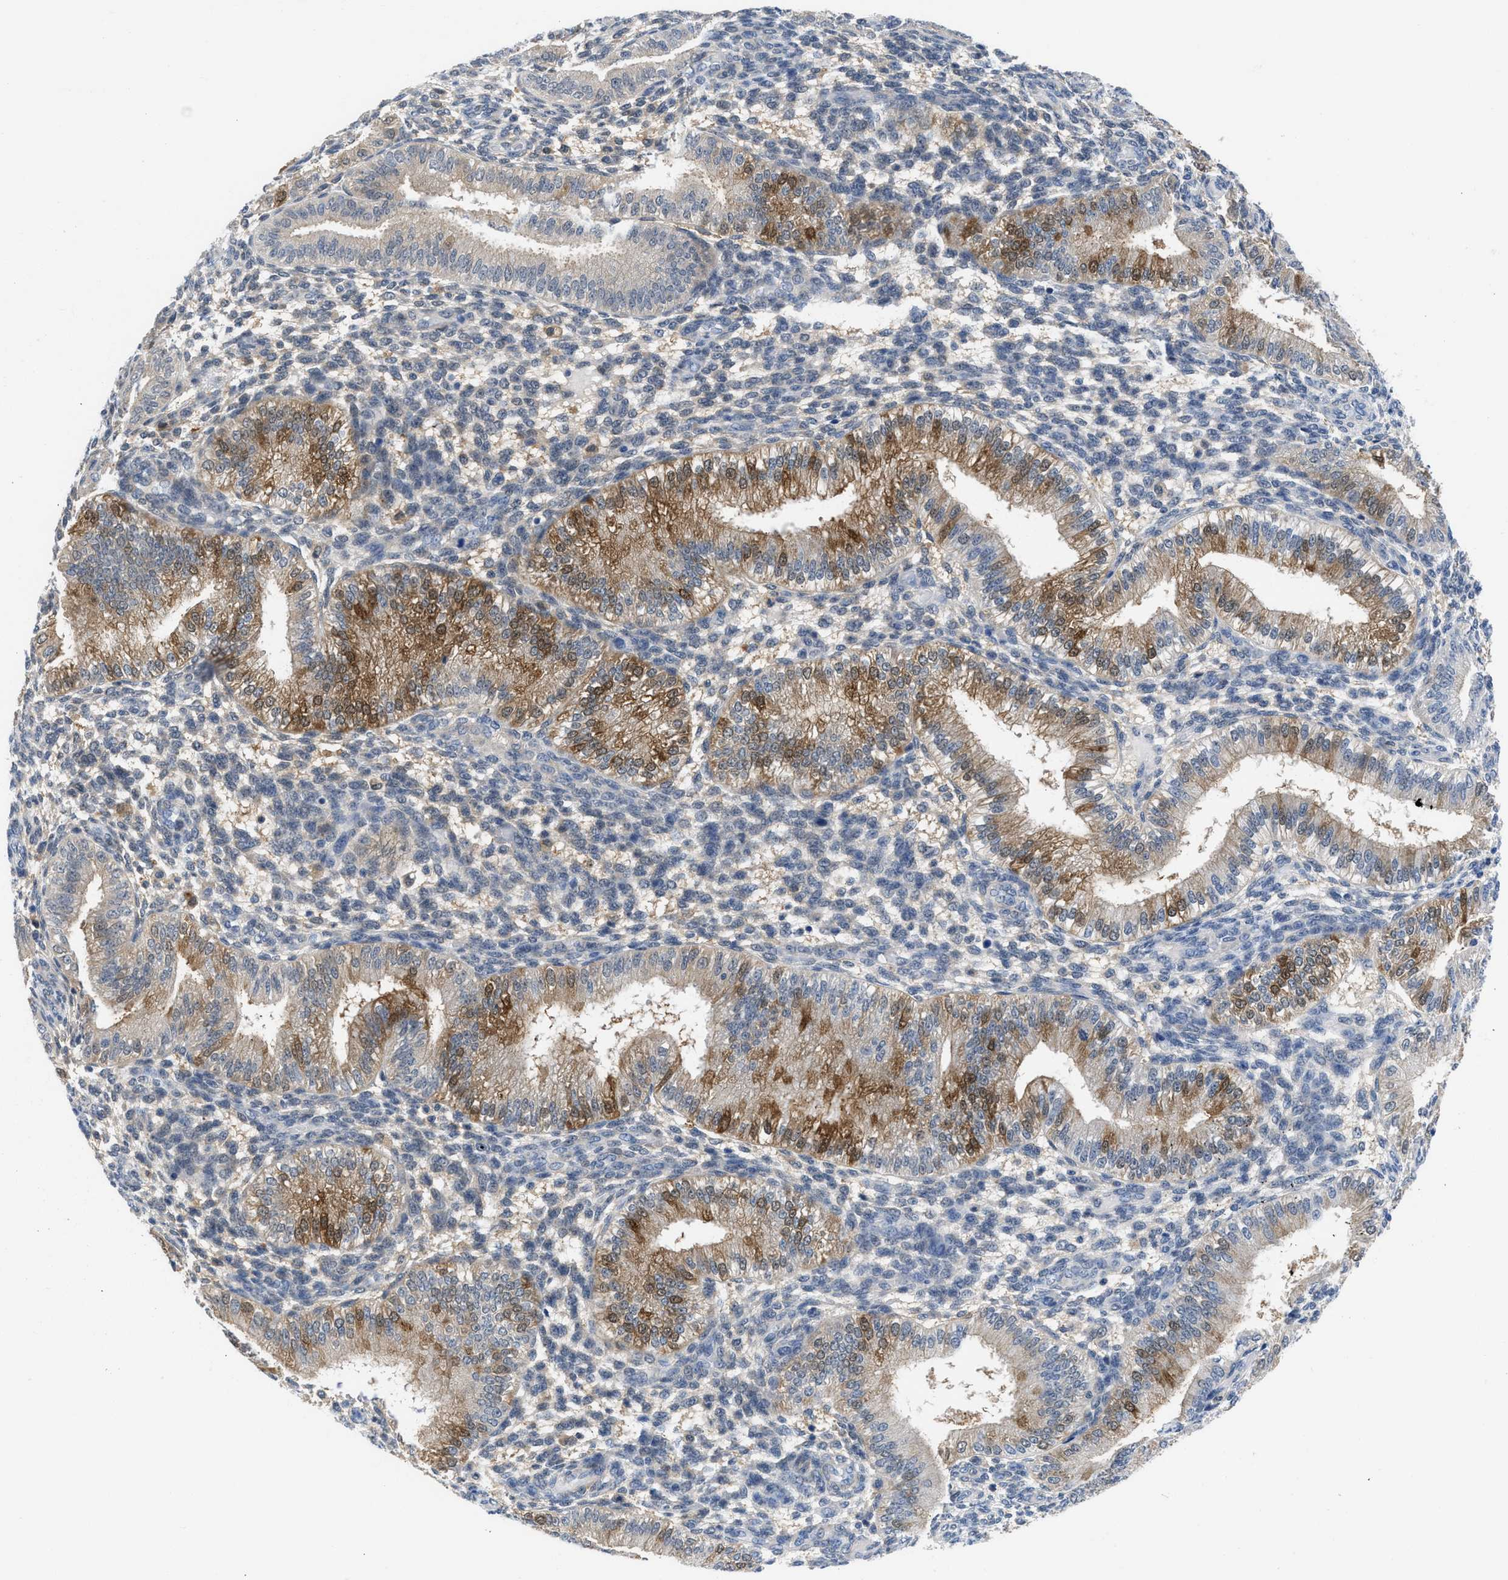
{"staining": {"intensity": "weak", "quantity": "<25%", "location": "cytoplasmic/membranous"}, "tissue": "endometrium", "cell_type": "Cells in endometrial stroma", "image_type": "normal", "snomed": [{"axis": "morphology", "description": "Normal tissue, NOS"}, {"axis": "topography", "description": "Endometrium"}], "caption": "This is an IHC image of normal endometrium. There is no positivity in cells in endometrial stroma.", "gene": "CBR1", "patient": {"sex": "female", "age": 39}}